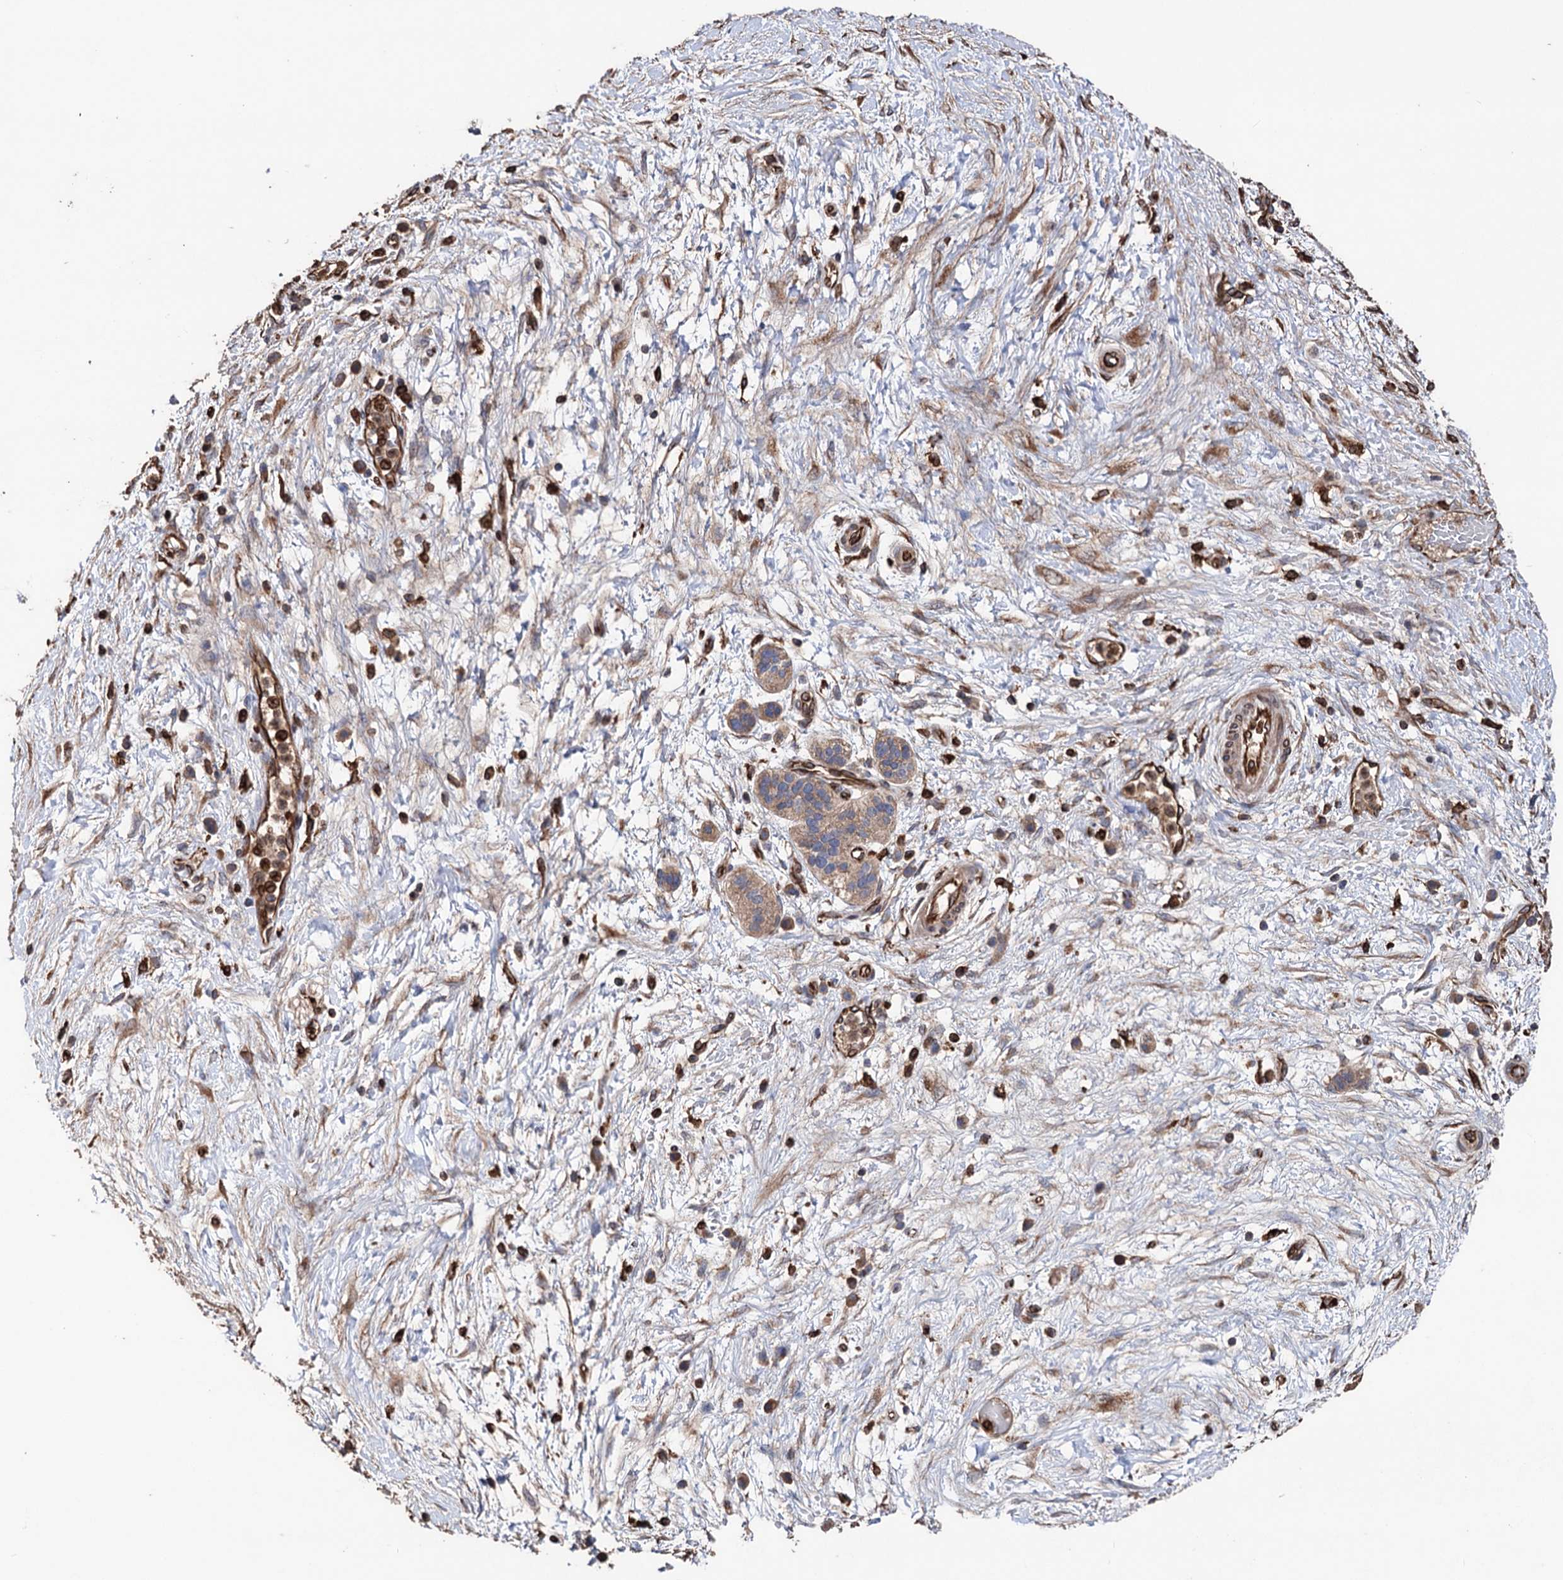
{"staining": {"intensity": "moderate", "quantity": ">75%", "location": "cytoplasmic/membranous"}, "tissue": "pancreatic cancer", "cell_type": "Tumor cells", "image_type": "cancer", "snomed": [{"axis": "morphology", "description": "Adenocarcinoma, NOS"}, {"axis": "topography", "description": "Pancreas"}], "caption": "IHC (DAB) staining of human pancreatic adenocarcinoma reveals moderate cytoplasmic/membranous protein expression in about >75% of tumor cells.", "gene": "STING1", "patient": {"sex": "male", "age": 68}}